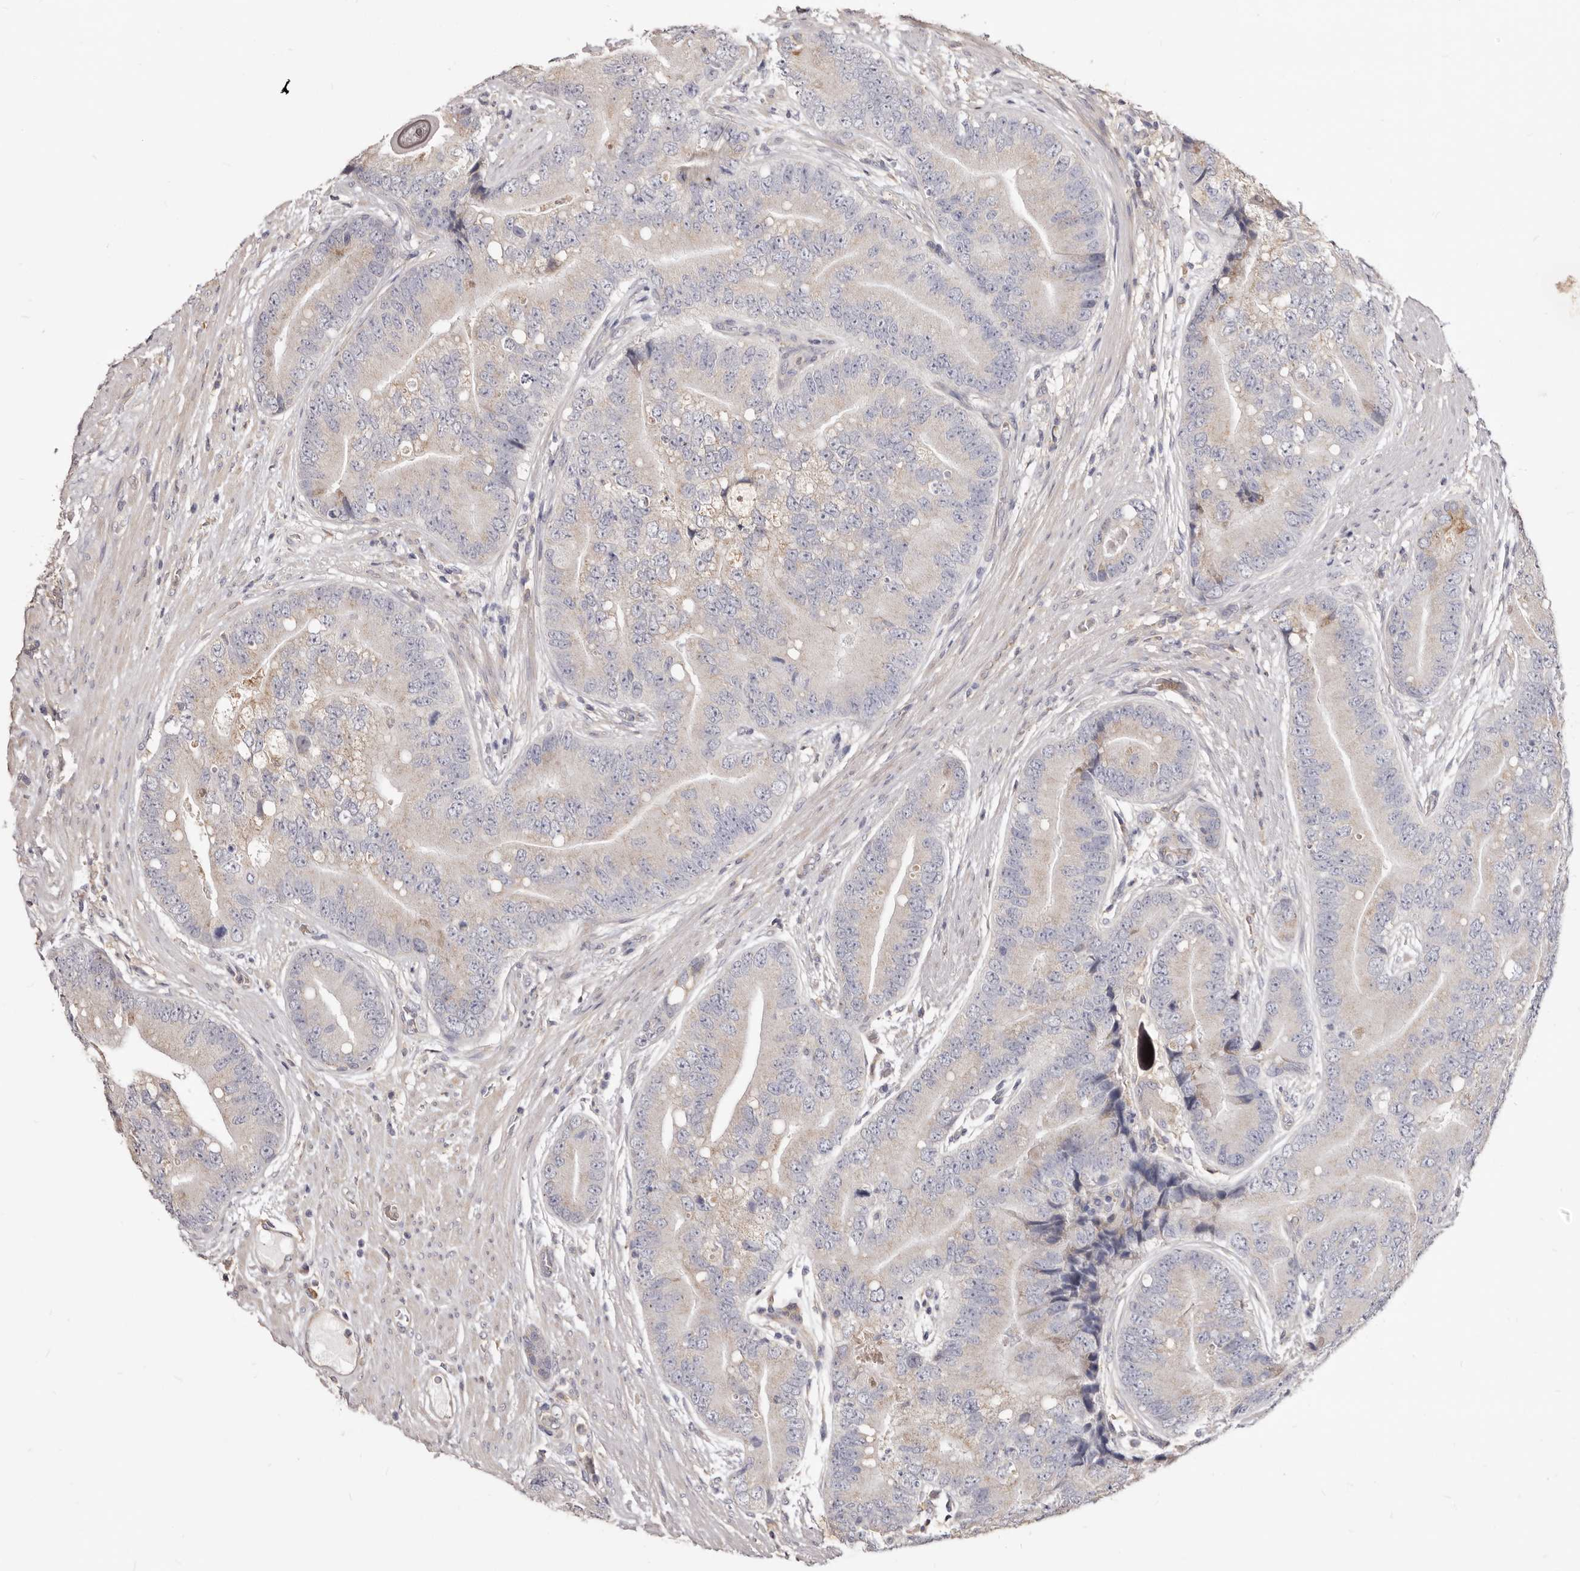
{"staining": {"intensity": "negative", "quantity": "none", "location": "none"}, "tissue": "prostate cancer", "cell_type": "Tumor cells", "image_type": "cancer", "snomed": [{"axis": "morphology", "description": "Adenocarcinoma, High grade"}, {"axis": "topography", "description": "Prostate"}], "caption": "Immunohistochemistry (IHC) of prostate cancer (high-grade adenocarcinoma) demonstrates no positivity in tumor cells. (IHC, brightfield microscopy, high magnification).", "gene": "LRRC25", "patient": {"sex": "male", "age": 70}}